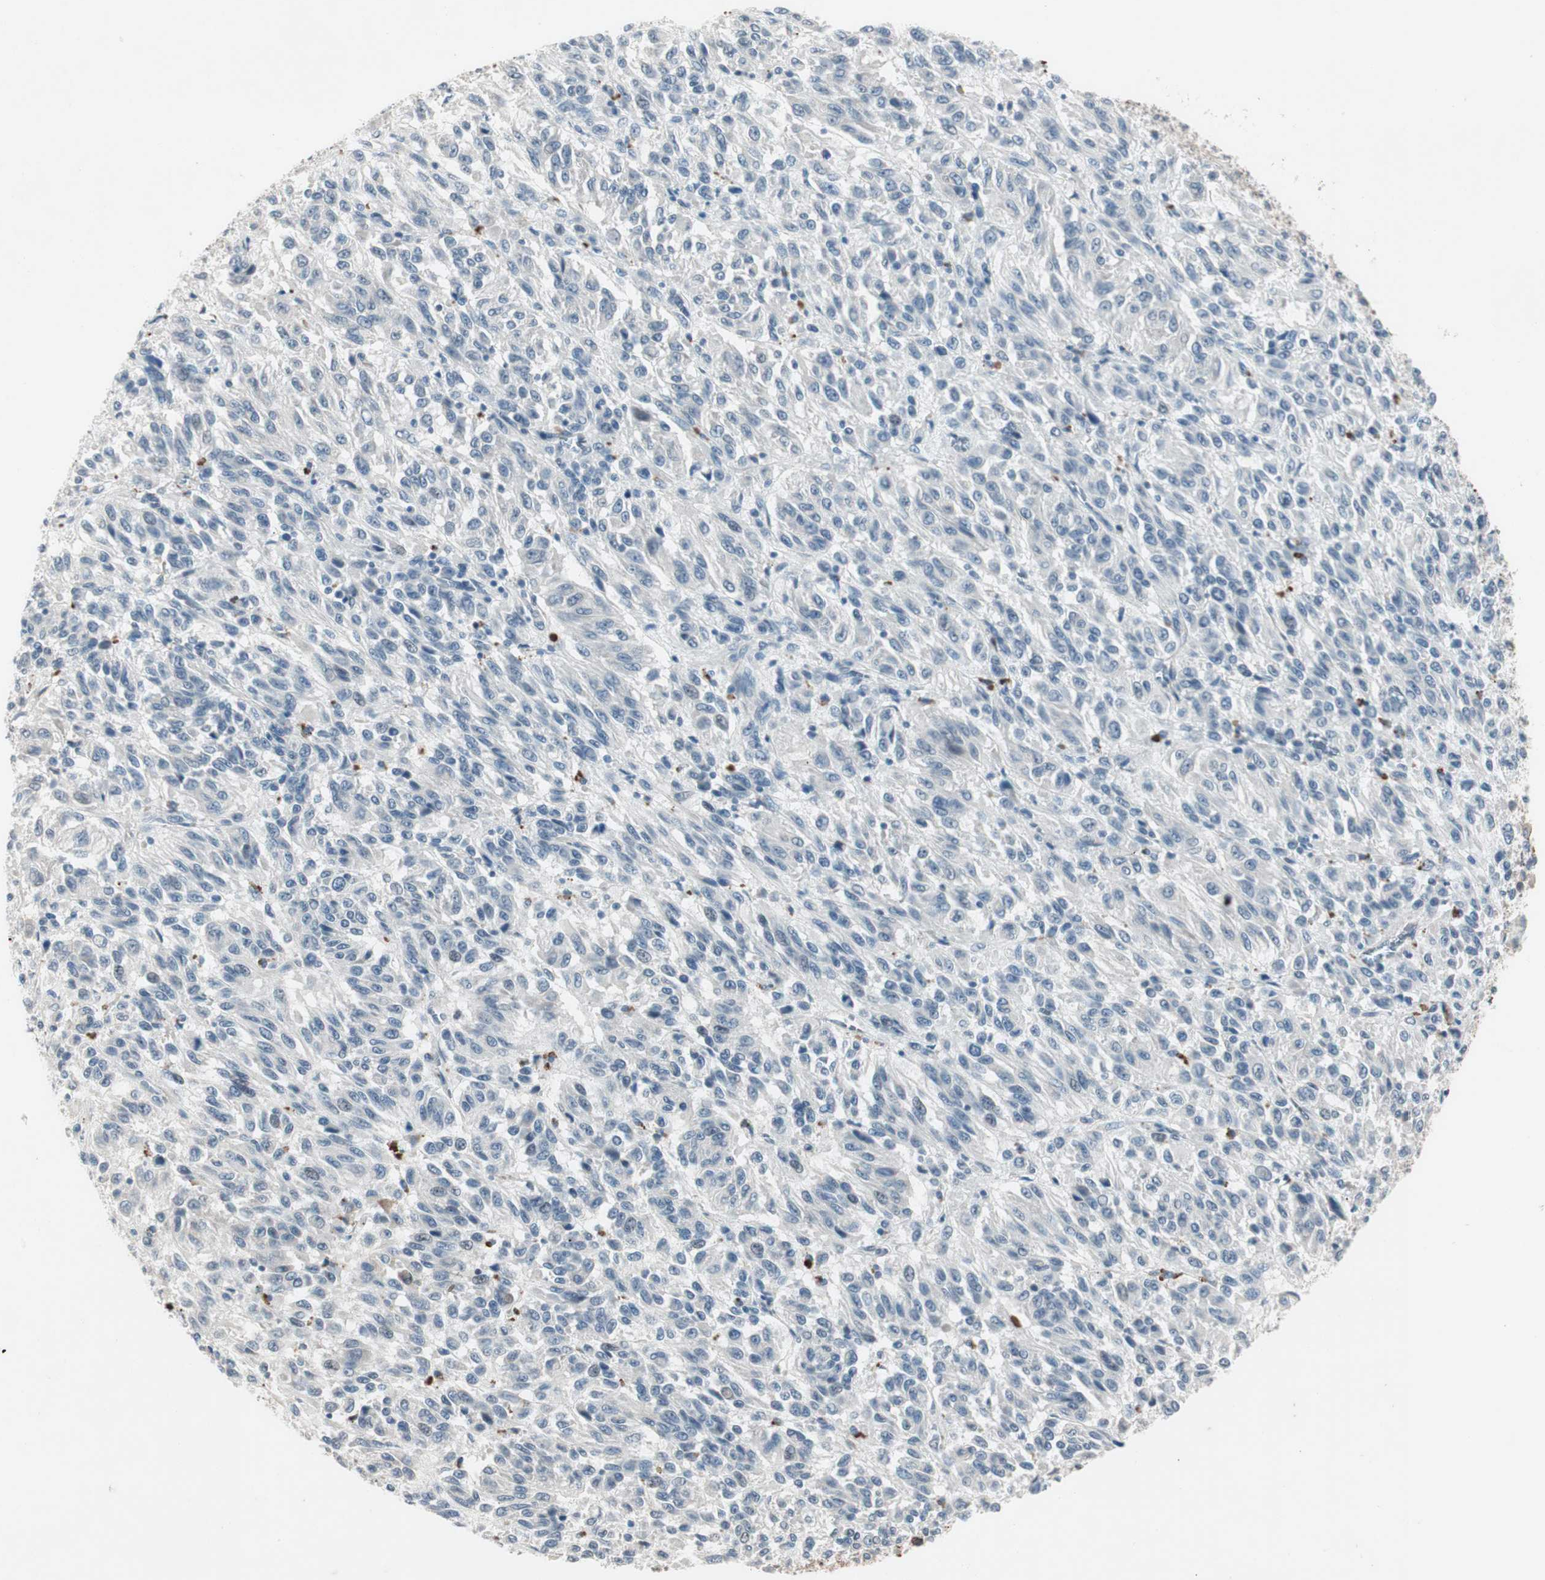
{"staining": {"intensity": "negative", "quantity": "none", "location": "none"}, "tissue": "melanoma", "cell_type": "Tumor cells", "image_type": "cancer", "snomed": [{"axis": "morphology", "description": "Malignant melanoma, Metastatic site"}, {"axis": "topography", "description": "Lung"}], "caption": "Malignant melanoma (metastatic site) stained for a protein using IHC reveals no expression tumor cells.", "gene": "ITGB4", "patient": {"sex": "male", "age": 64}}